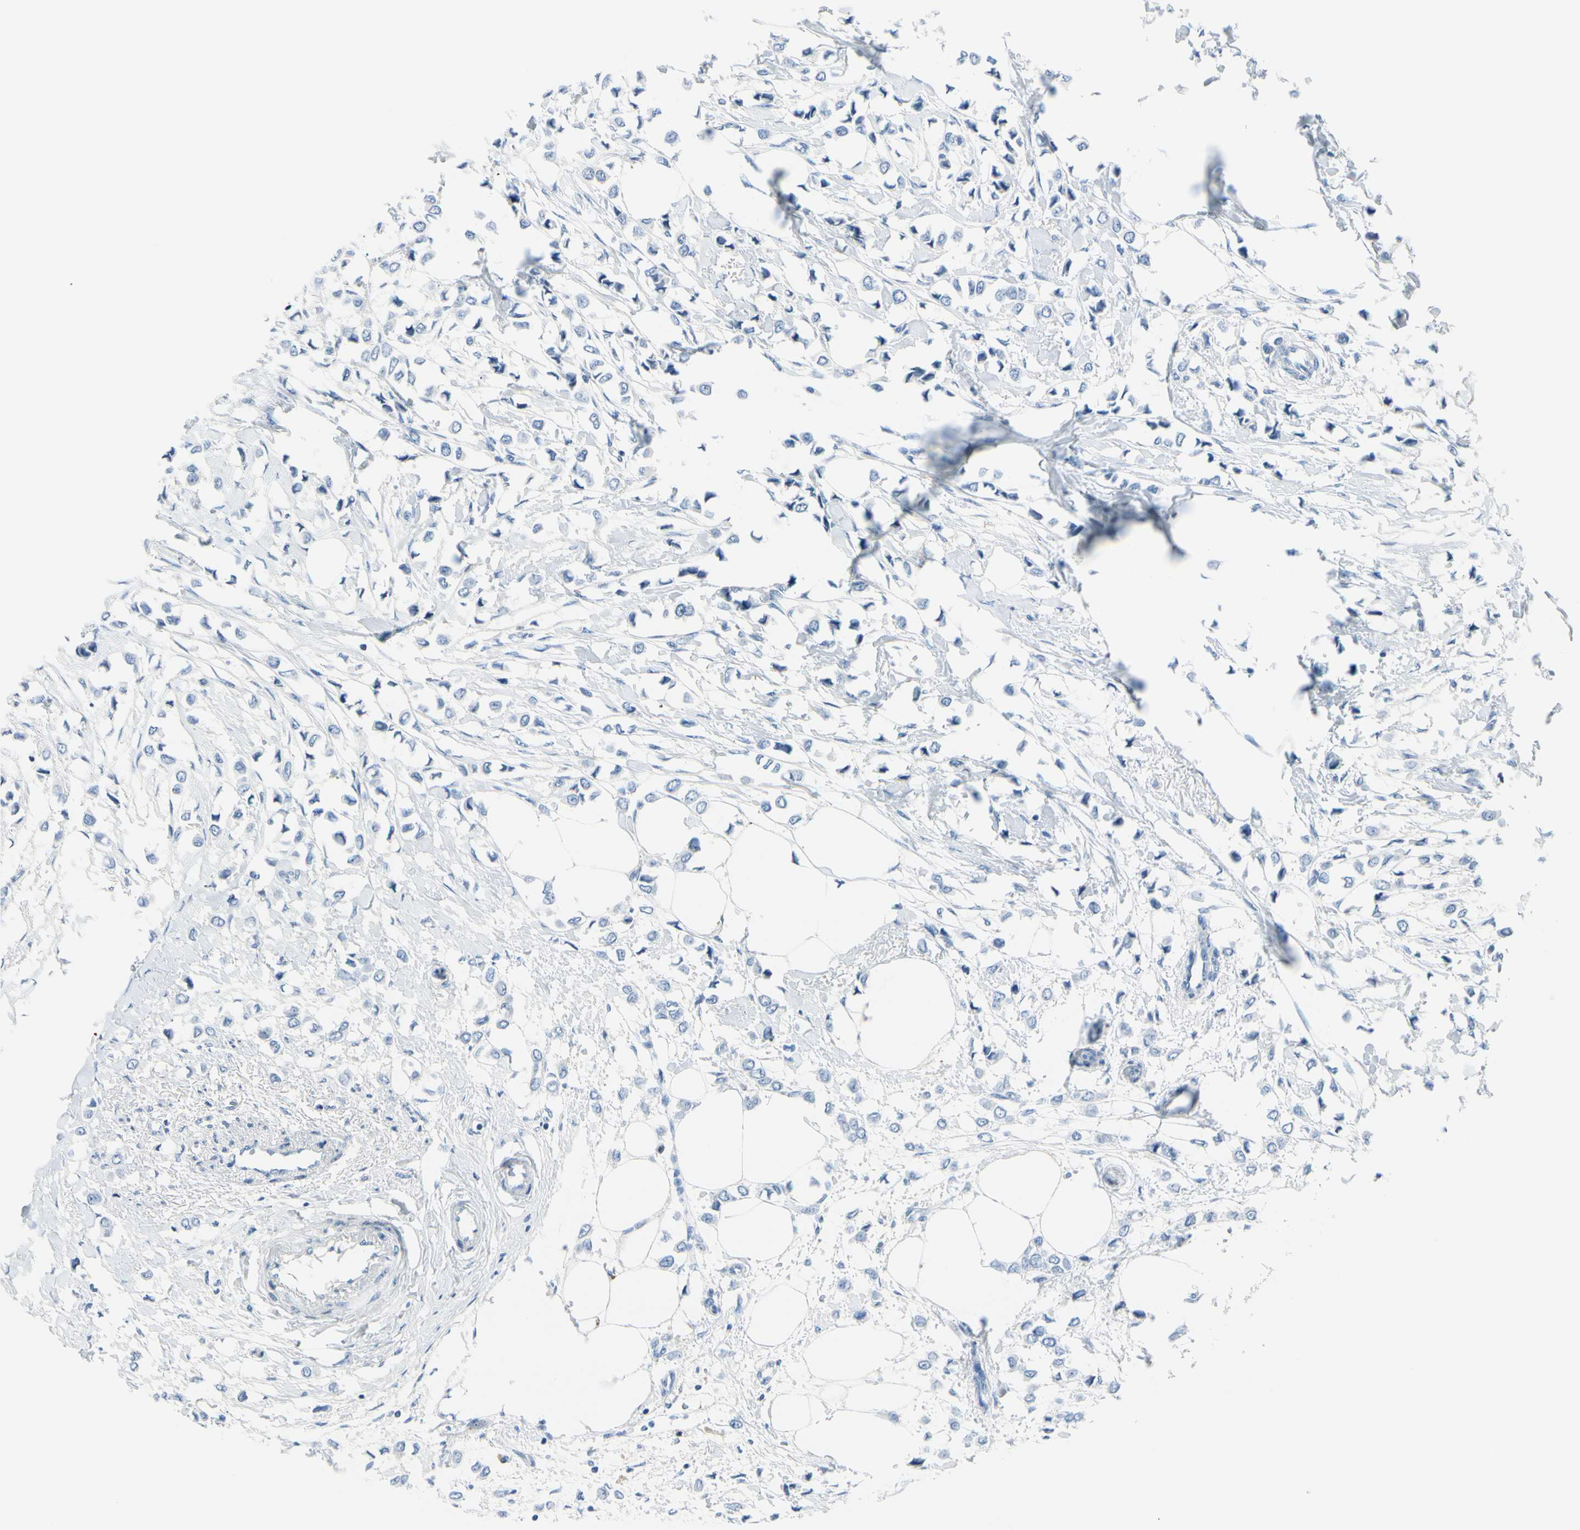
{"staining": {"intensity": "negative", "quantity": "none", "location": "none"}, "tissue": "breast cancer", "cell_type": "Tumor cells", "image_type": "cancer", "snomed": [{"axis": "morphology", "description": "Lobular carcinoma"}, {"axis": "topography", "description": "Breast"}], "caption": "Tumor cells are negative for brown protein staining in lobular carcinoma (breast). (Brightfield microscopy of DAB immunohistochemistry at high magnification).", "gene": "PEBP1", "patient": {"sex": "female", "age": 51}}